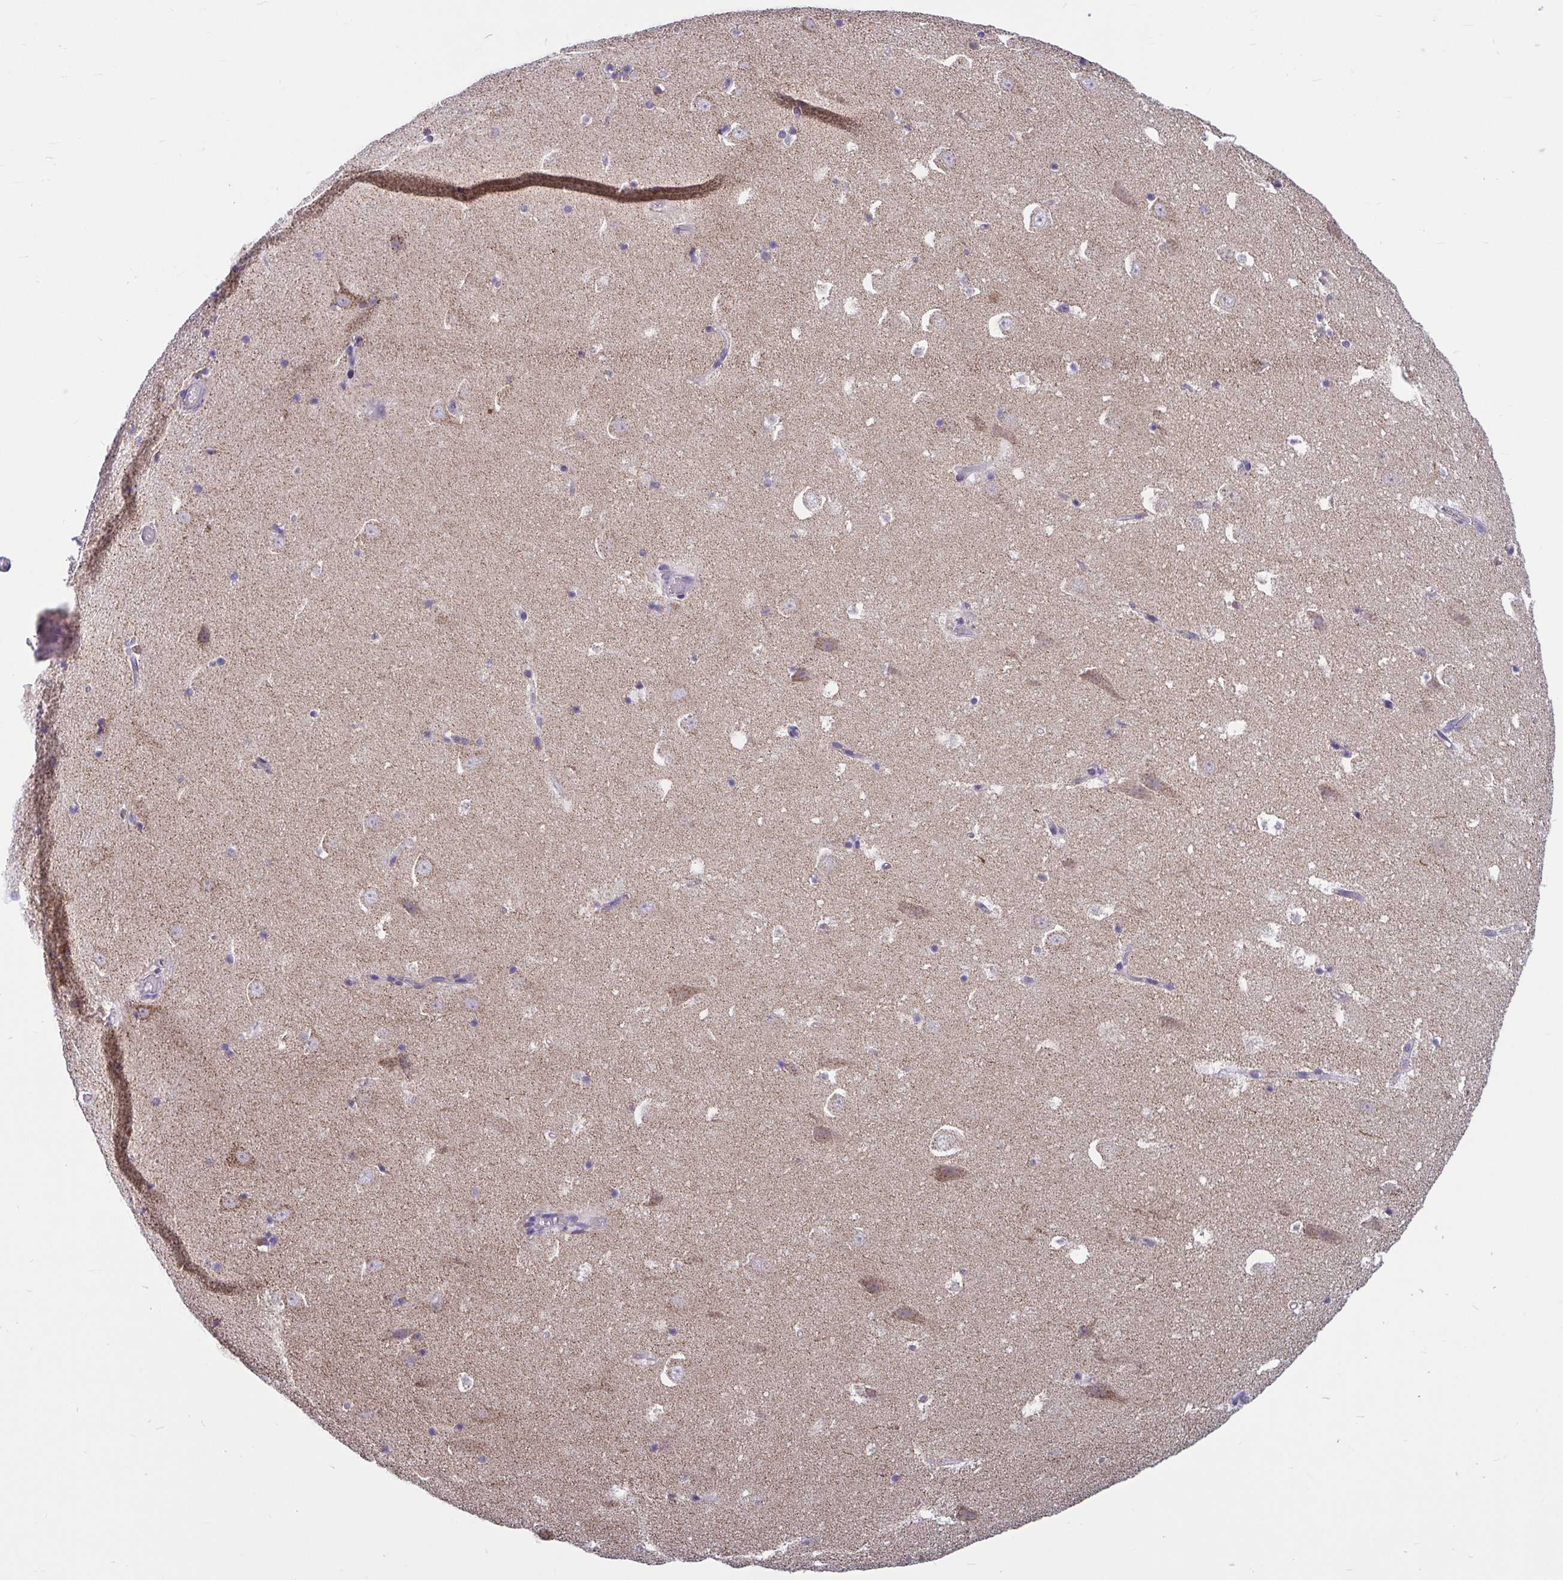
{"staining": {"intensity": "weak", "quantity": "<25%", "location": "cytoplasmic/membranous"}, "tissue": "hippocampus", "cell_type": "Glial cells", "image_type": "normal", "snomed": [{"axis": "morphology", "description": "Normal tissue, NOS"}, {"axis": "topography", "description": "Hippocampus"}], "caption": "Immunohistochemical staining of benign human hippocampus demonstrates no significant positivity in glial cells. (Brightfield microscopy of DAB IHC at high magnification).", "gene": "OR13A1", "patient": {"sex": "female", "age": 42}}